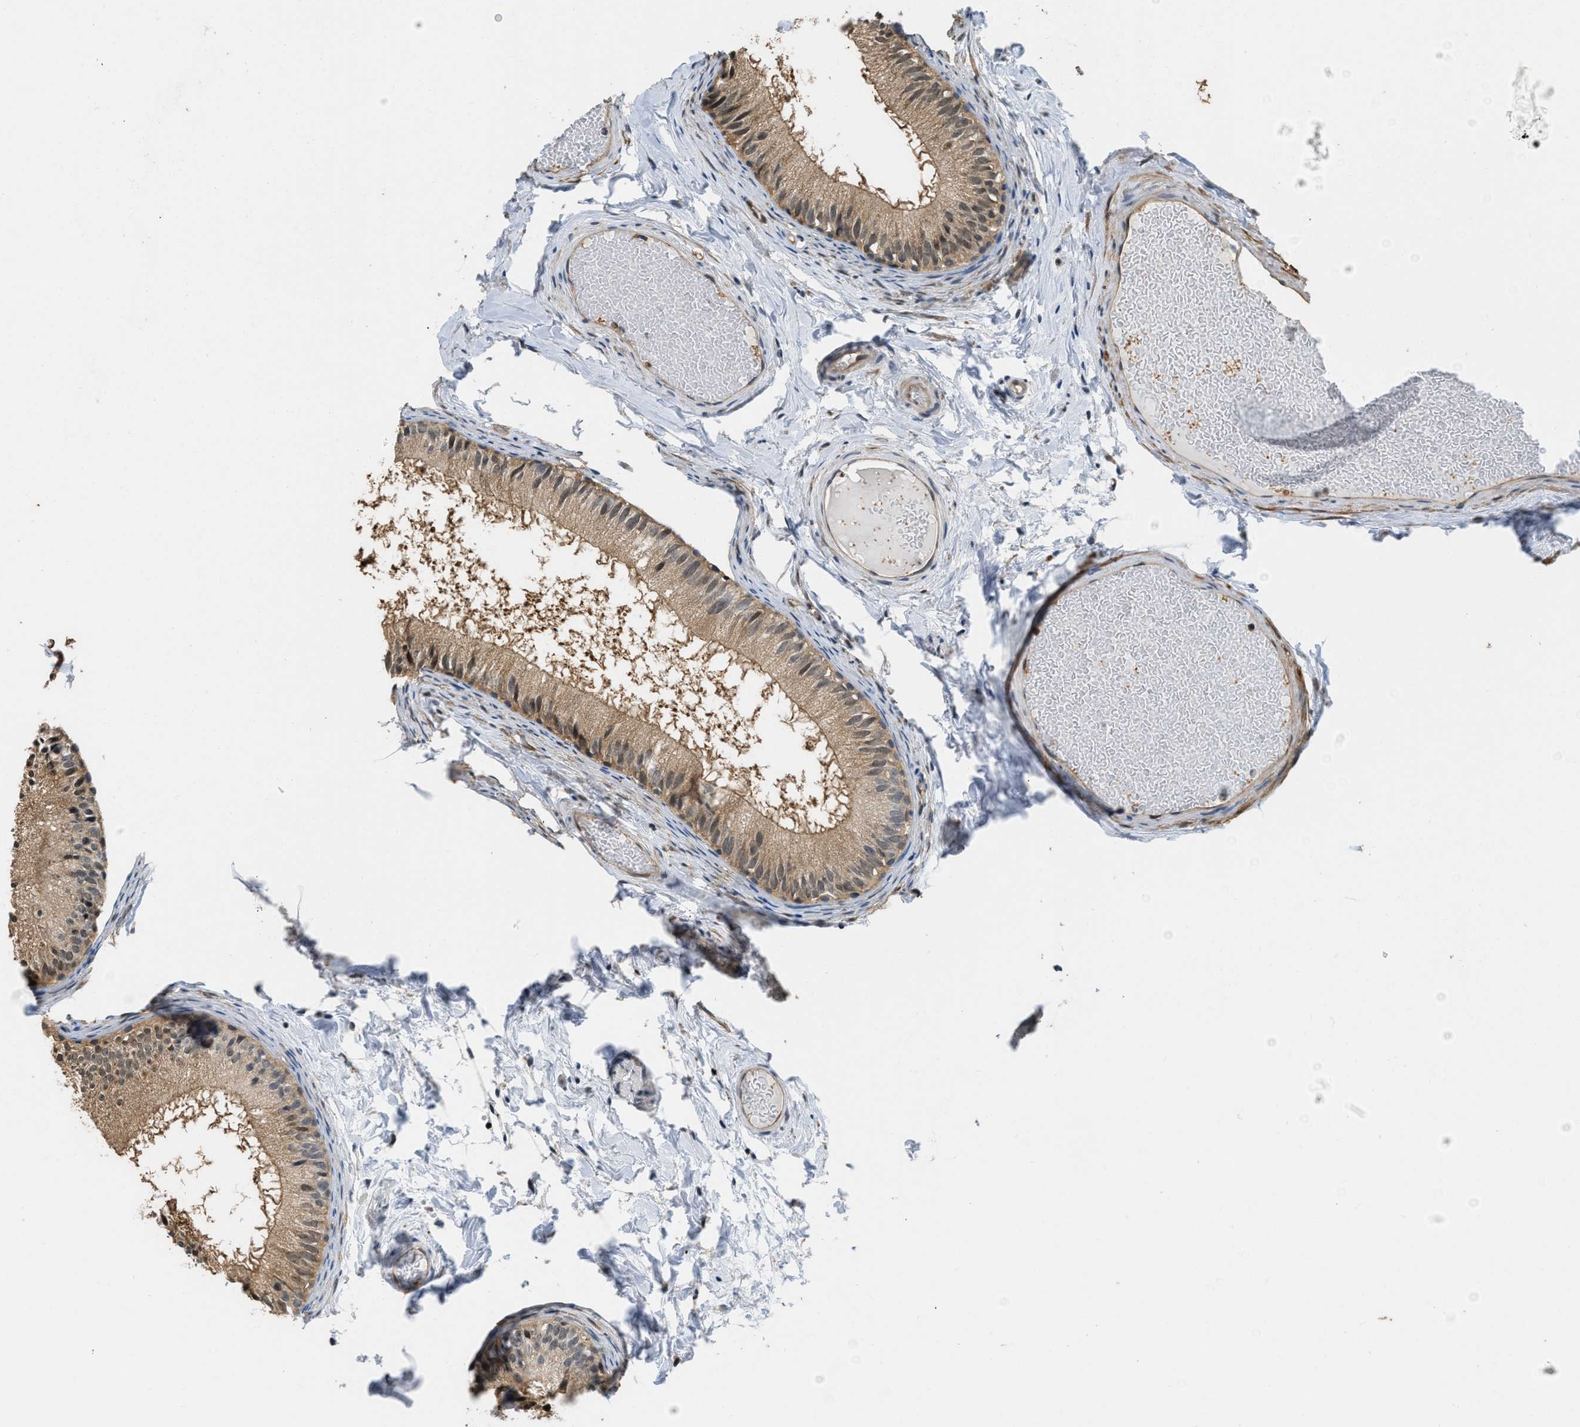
{"staining": {"intensity": "moderate", "quantity": ">75%", "location": "cytoplasmic/membranous,nuclear"}, "tissue": "epididymis", "cell_type": "Glandular cells", "image_type": "normal", "snomed": [{"axis": "morphology", "description": "Normal tissue, NOS"}, {"axis": "topography", "description": "Epididymis"}], "caption": "This histopathology image exhibits immunohistochemistry staining of benign human epididymis, with medium moderate cytoplasmic/membranous,nuclear positivity in approximately >75% of glandular cells.", "gene": "TES", "patient": {"sex": "male", "age": 46}}